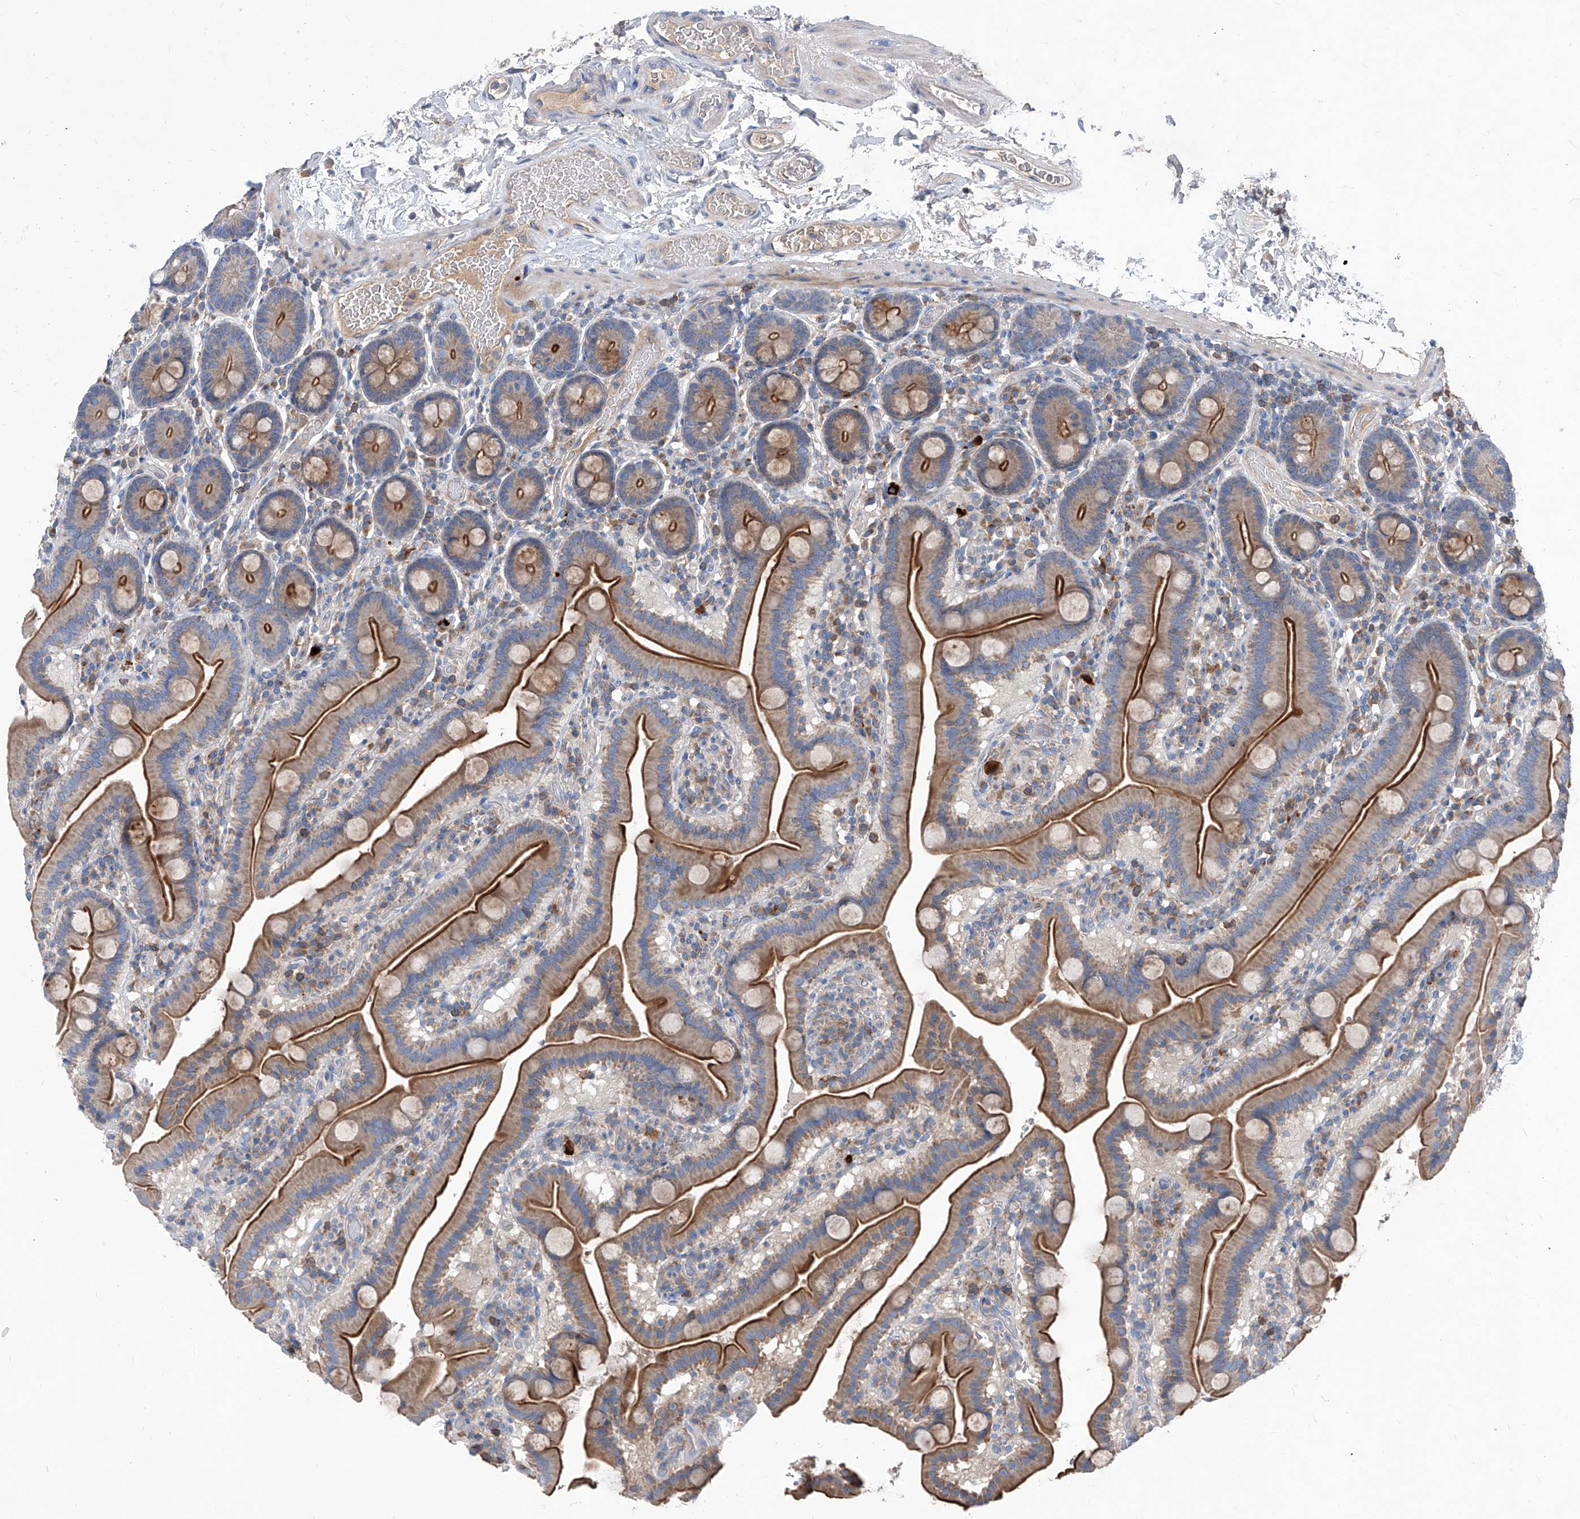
{"staining": {"intensity": "strong", "quantity": "25%-75%", "location": "cytoplasmic/membranous"}, "tissue": "duodenum", "cell_type": "Glandular cells", "image_type": "normal", "snomed": [{"axis": "morphology", "description": "Normal tissue, NOS"}, {"axis": "topography", "description": "Duodenum"}], "caption": "Immunohistochemical staining of normal duodenum displays high levels of strong cytoplasmic/membranous staining in about 25%-75% of glandular cells. The staining was performed using DAB, with brown indicating positive protein expression. Nuclei are stained blue with hematoxylin.", "gene": "EPHA8", "patient": {"sex": "male", "age": 55}}